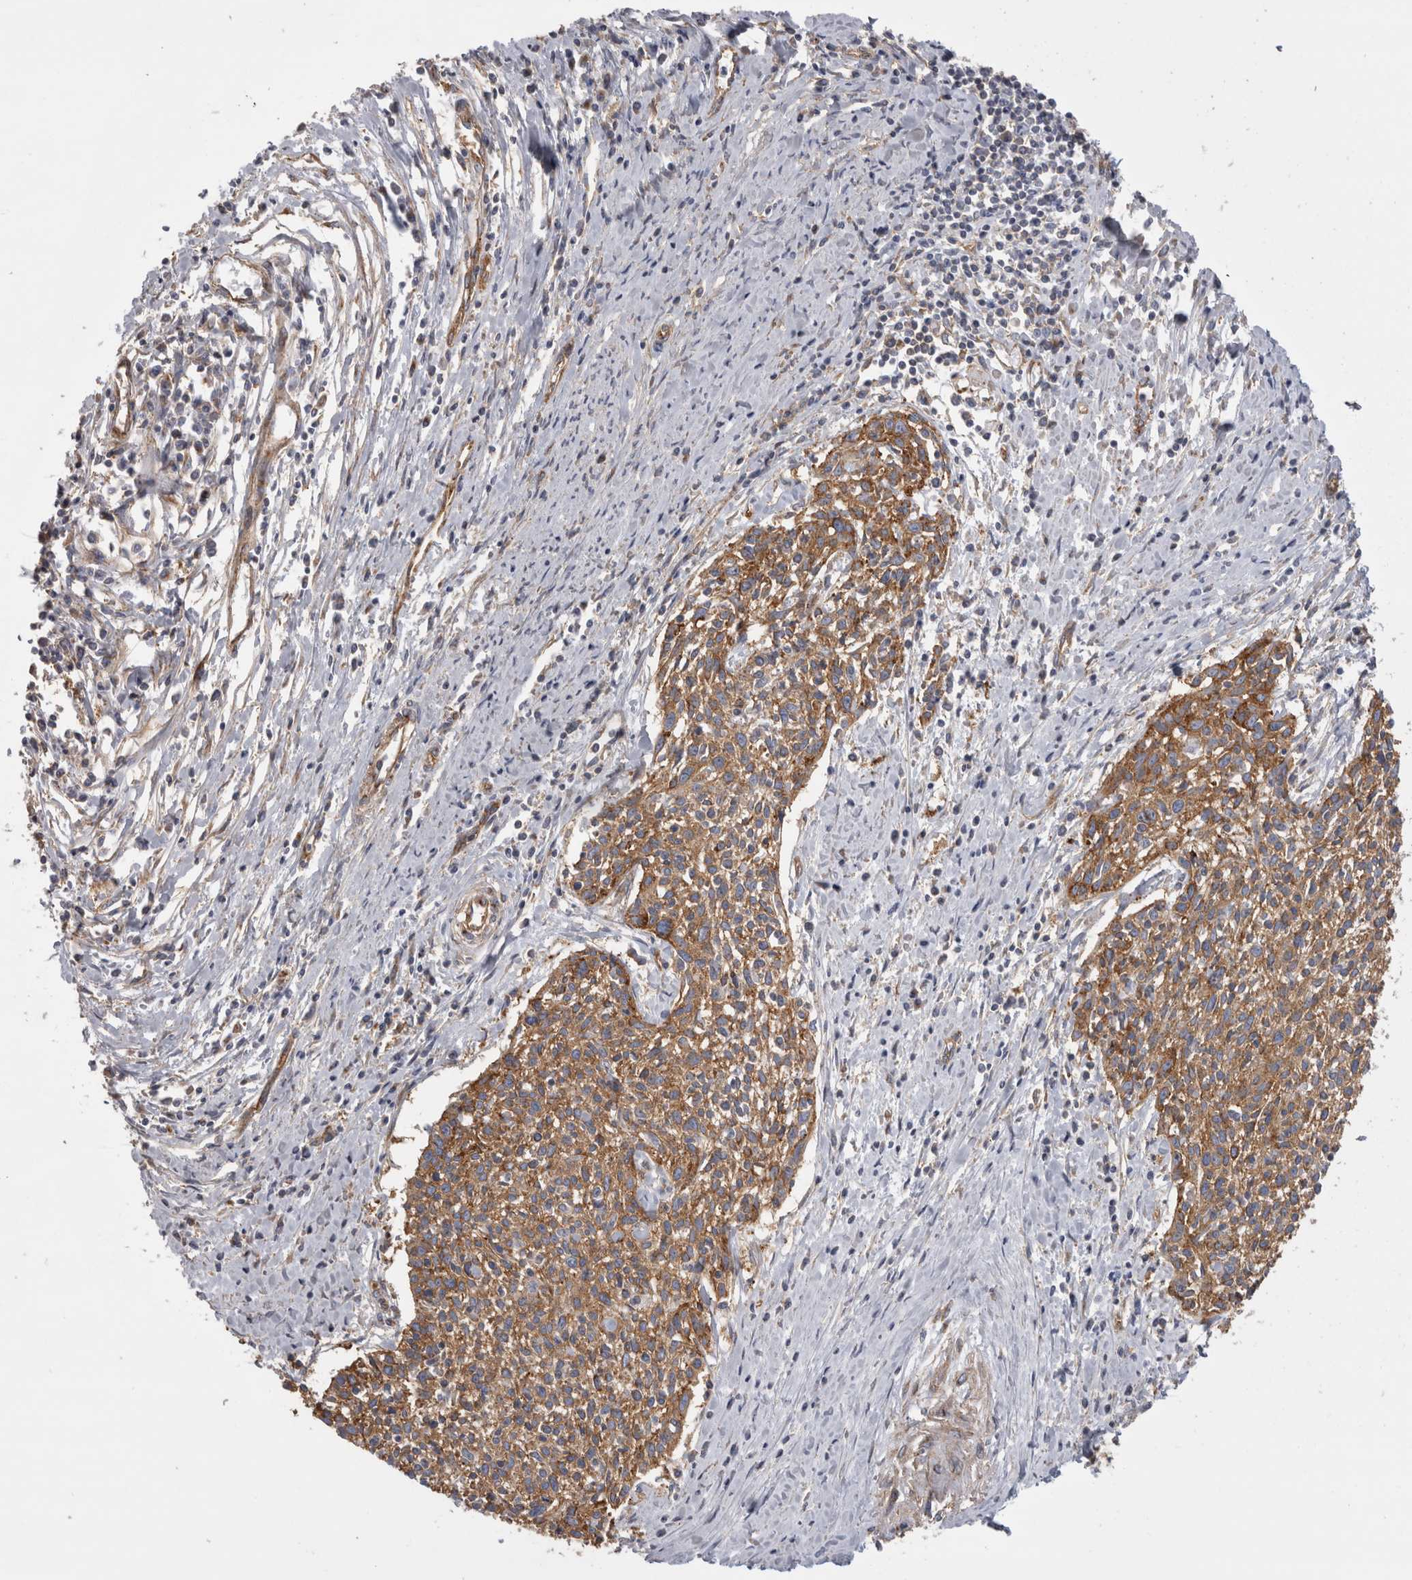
{"staining": {"intensity": "strong", "quantity": ">75%", "location": "cytoplasmic/membranous"}, "tissue": "cervical cancer", "cell_type": "Tumor cells", "image_type": "cancer", "snomed": [{"axis": "morphology", "description": "Squamous cell carcinoma, NOS"}, {"axis": "topography", "description": "Cervix"}], "caption": "A histopathology image of human squamous cell carcinoma (cervical) stained for a protein demonstrates strong cytoplasmic/membranous brown staining in tumor cells.", "gene": "ATXN3", "patient": {"sex": "female", "age": 51}}